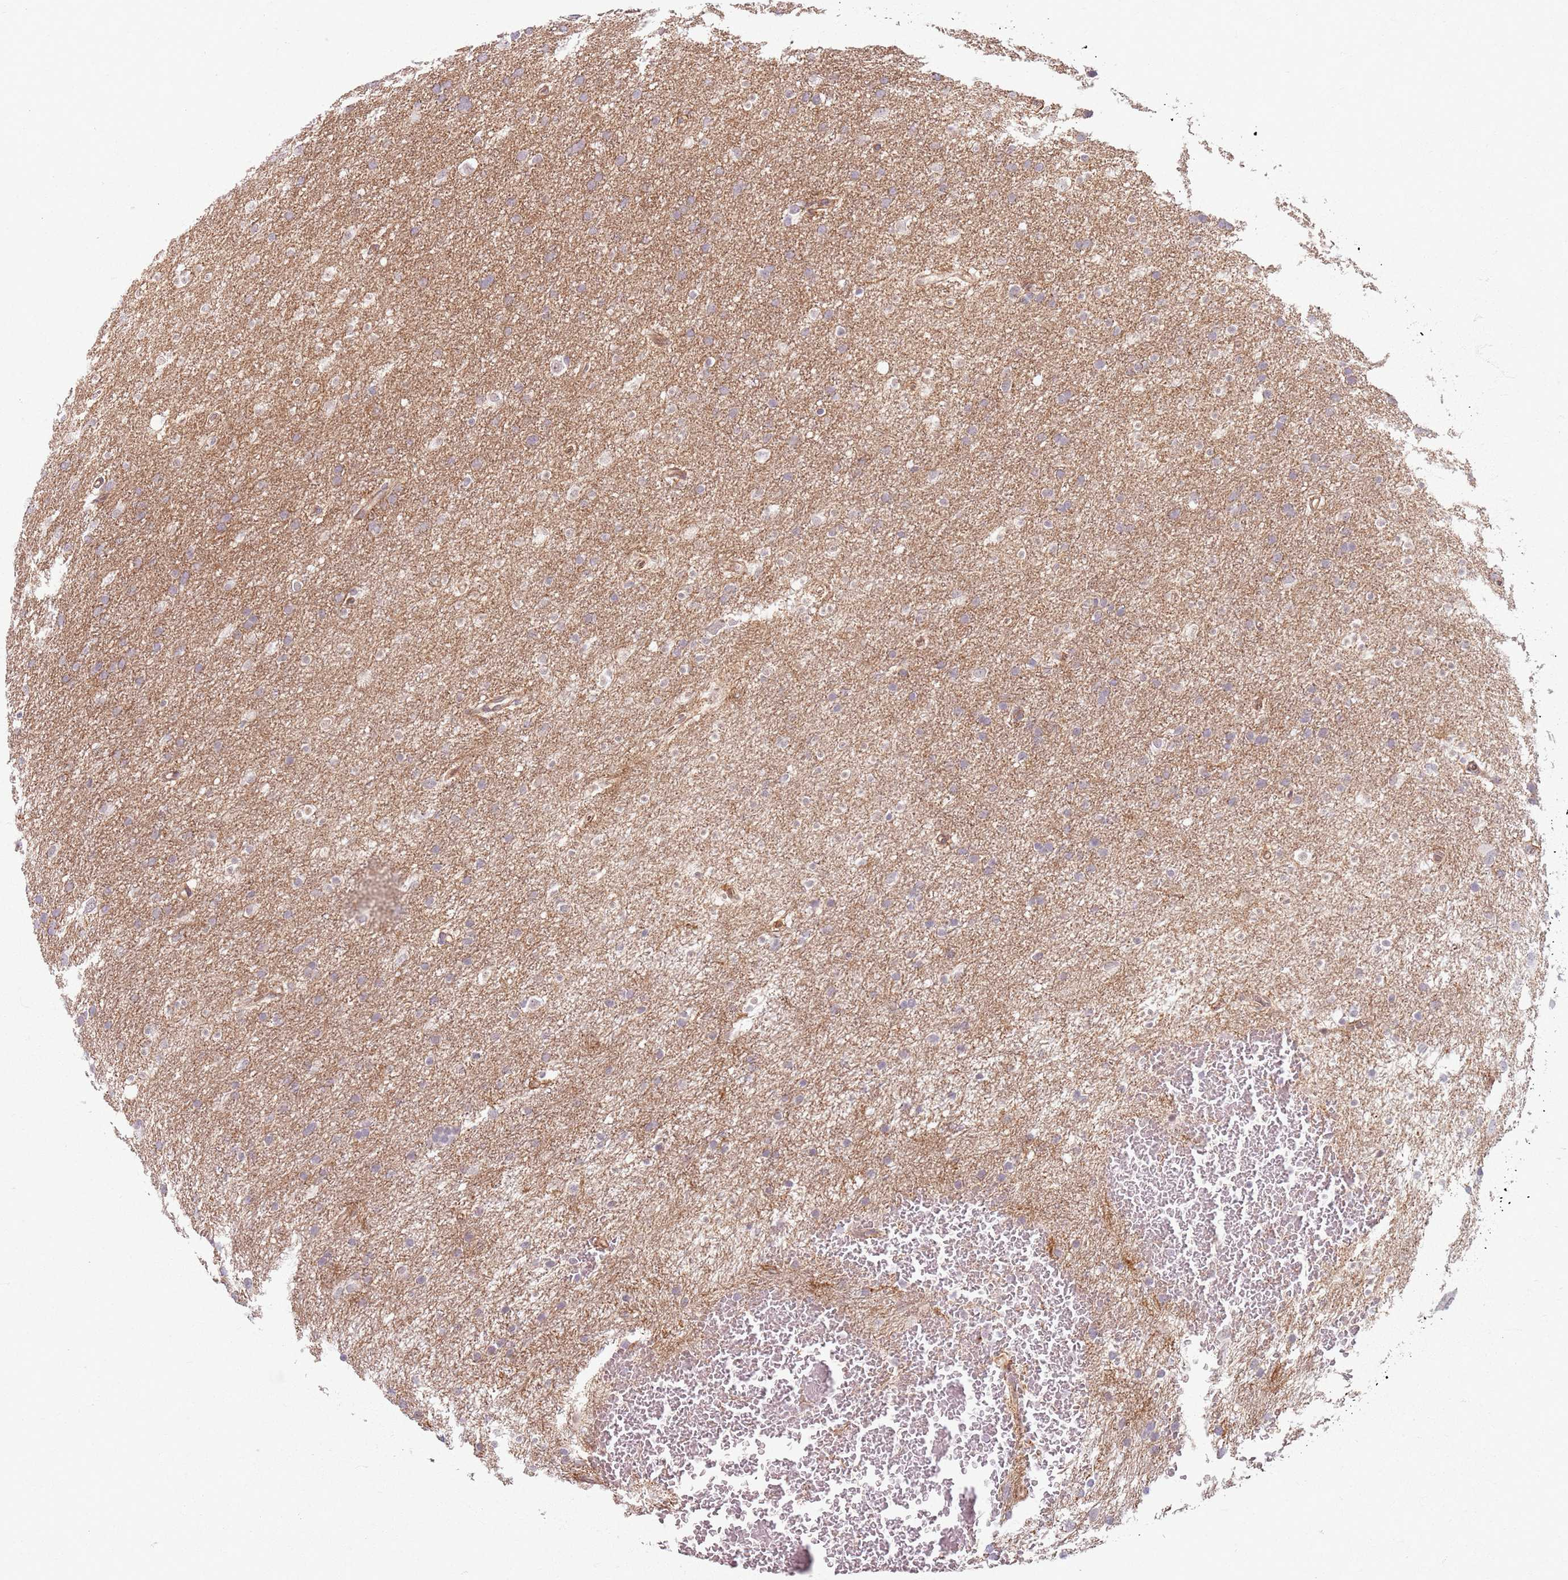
{"staining": {"intensity": "weak", "quantity": "25%-75%", "location": "cytoplasmic/membranous"}, "tissue": "glioma", "cell_type": "Tumor cells", "image_type": "cancer", "snomed": [{"axis": "morphology", "description": "Glioma, malignant, High grade"}, {"axis": "topography", "description": "Cerebral cortex"}], "caption": "Protein staining of high-grade glioma (malignant) tissue exhibits weak cytoplasmic/membranous positivity in approximately 25%-75% of tumor cells. The staining is performed using DAB (3,3'-diaminobenzidine) brown chromogen to label protein expression. The nuclei are counter-stained blue using hematoxylin.", "gene": "KCNA5", "patient": {"sex": "female", "age": 36}}